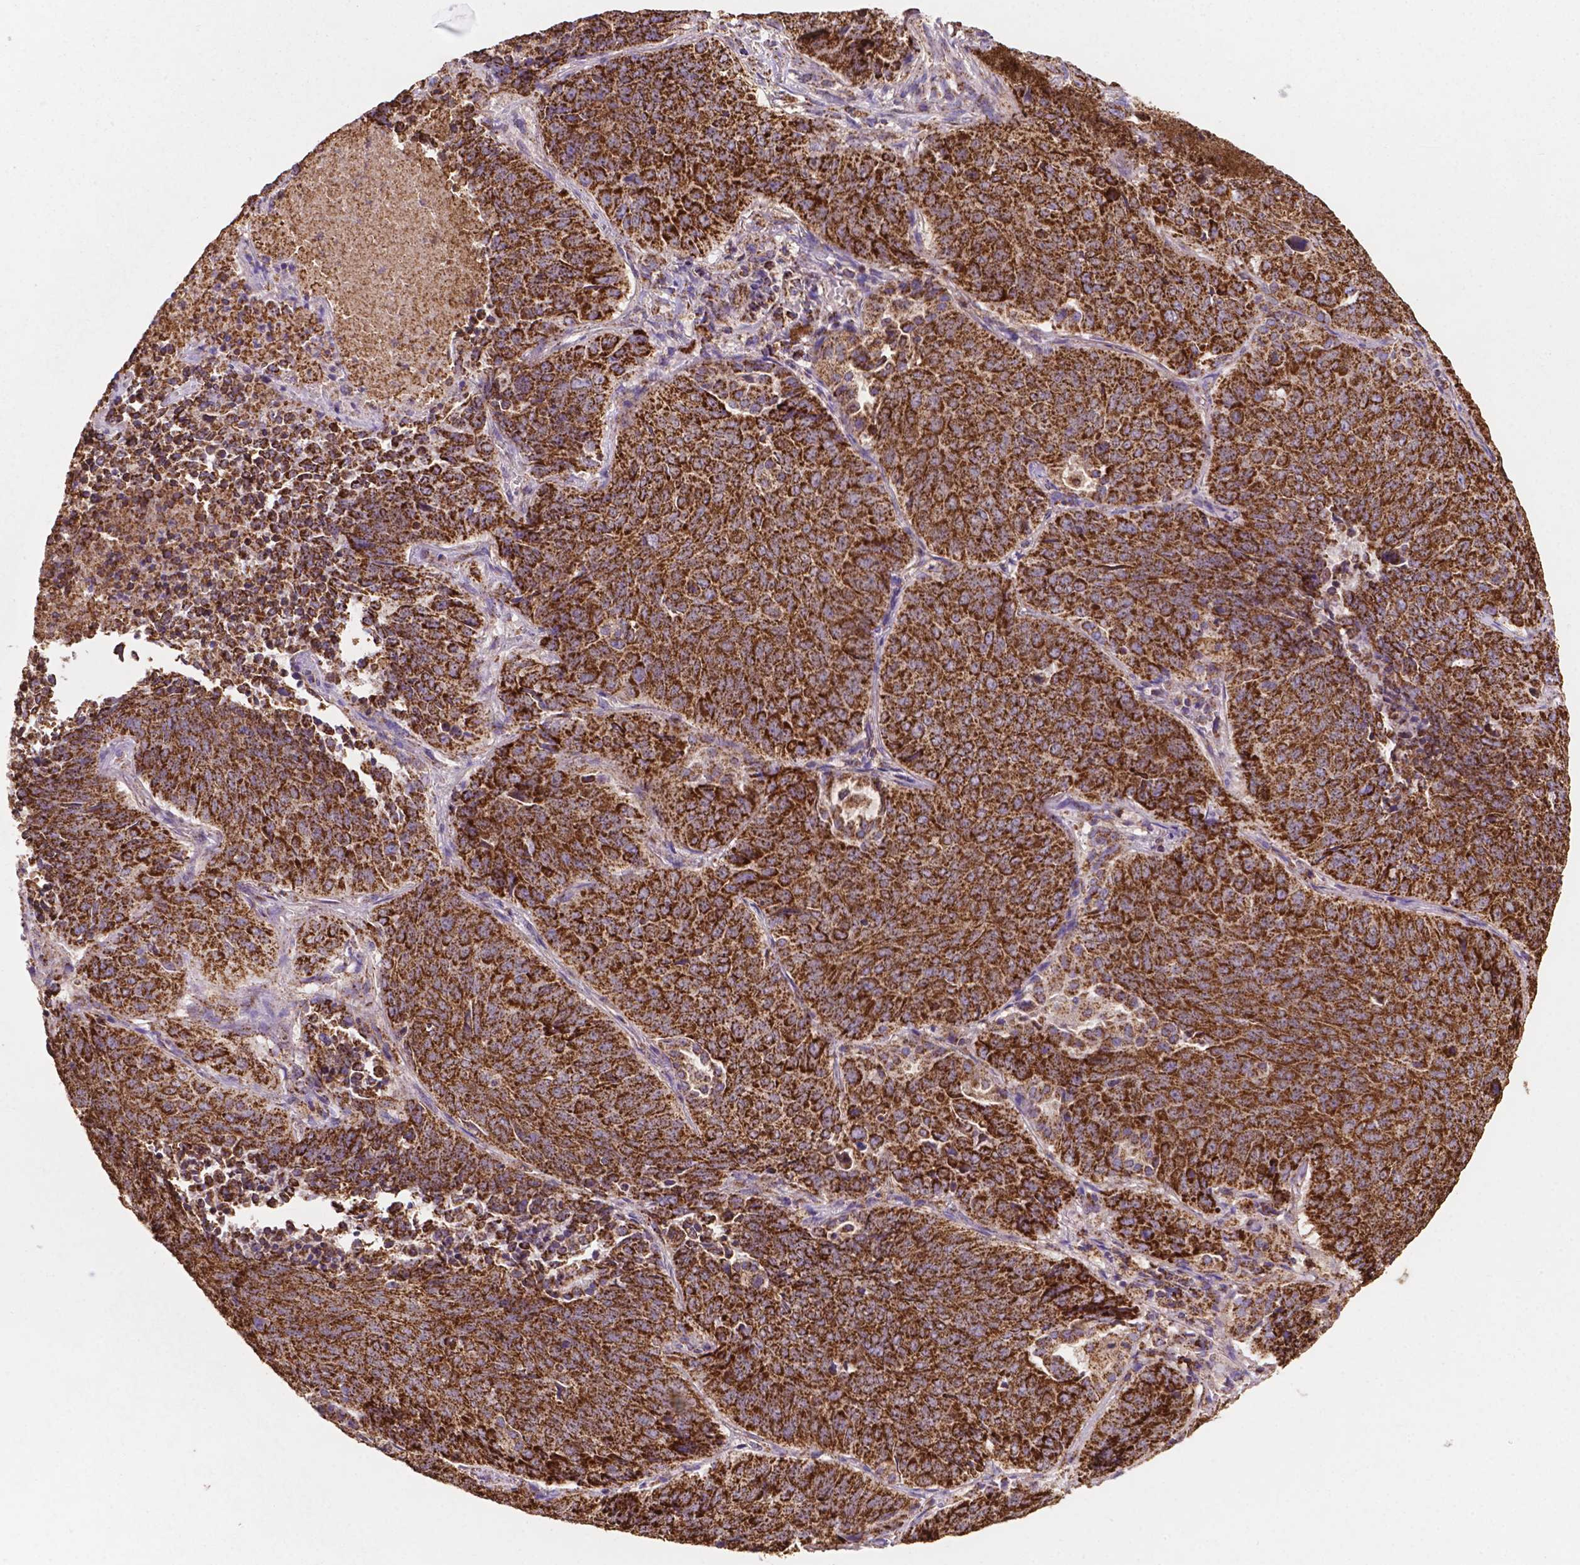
{"staining": {"intensity": "strong", "quantity": ">75%", "location": "cytoplasmic/membranous"}, "tissue": "lung cancer", "cell_type": "Tumor cells", "image_type": "cancer", "snomed": [{"axis": "morphology", "description": "Normal tissue, NOS"}, {"axis": "morphology", "description": "Squamous cell carcinoma, NOS"}, {"axis": "topography", "description": "Bronchus"}, {"axis": "topography", "description": "Lung"}], "caption": "Tumor cells display strong cytoplasmic/membranous positivity in about >75% of cells in squamous cell carcinoma (lung). The staining is performed using DAB brown chromogen to label protein expression. The nuclei are counter-stained blue using hematoxylin.", "gene": "HSPD1", "patient": {"sex": "male", "age": 64}}